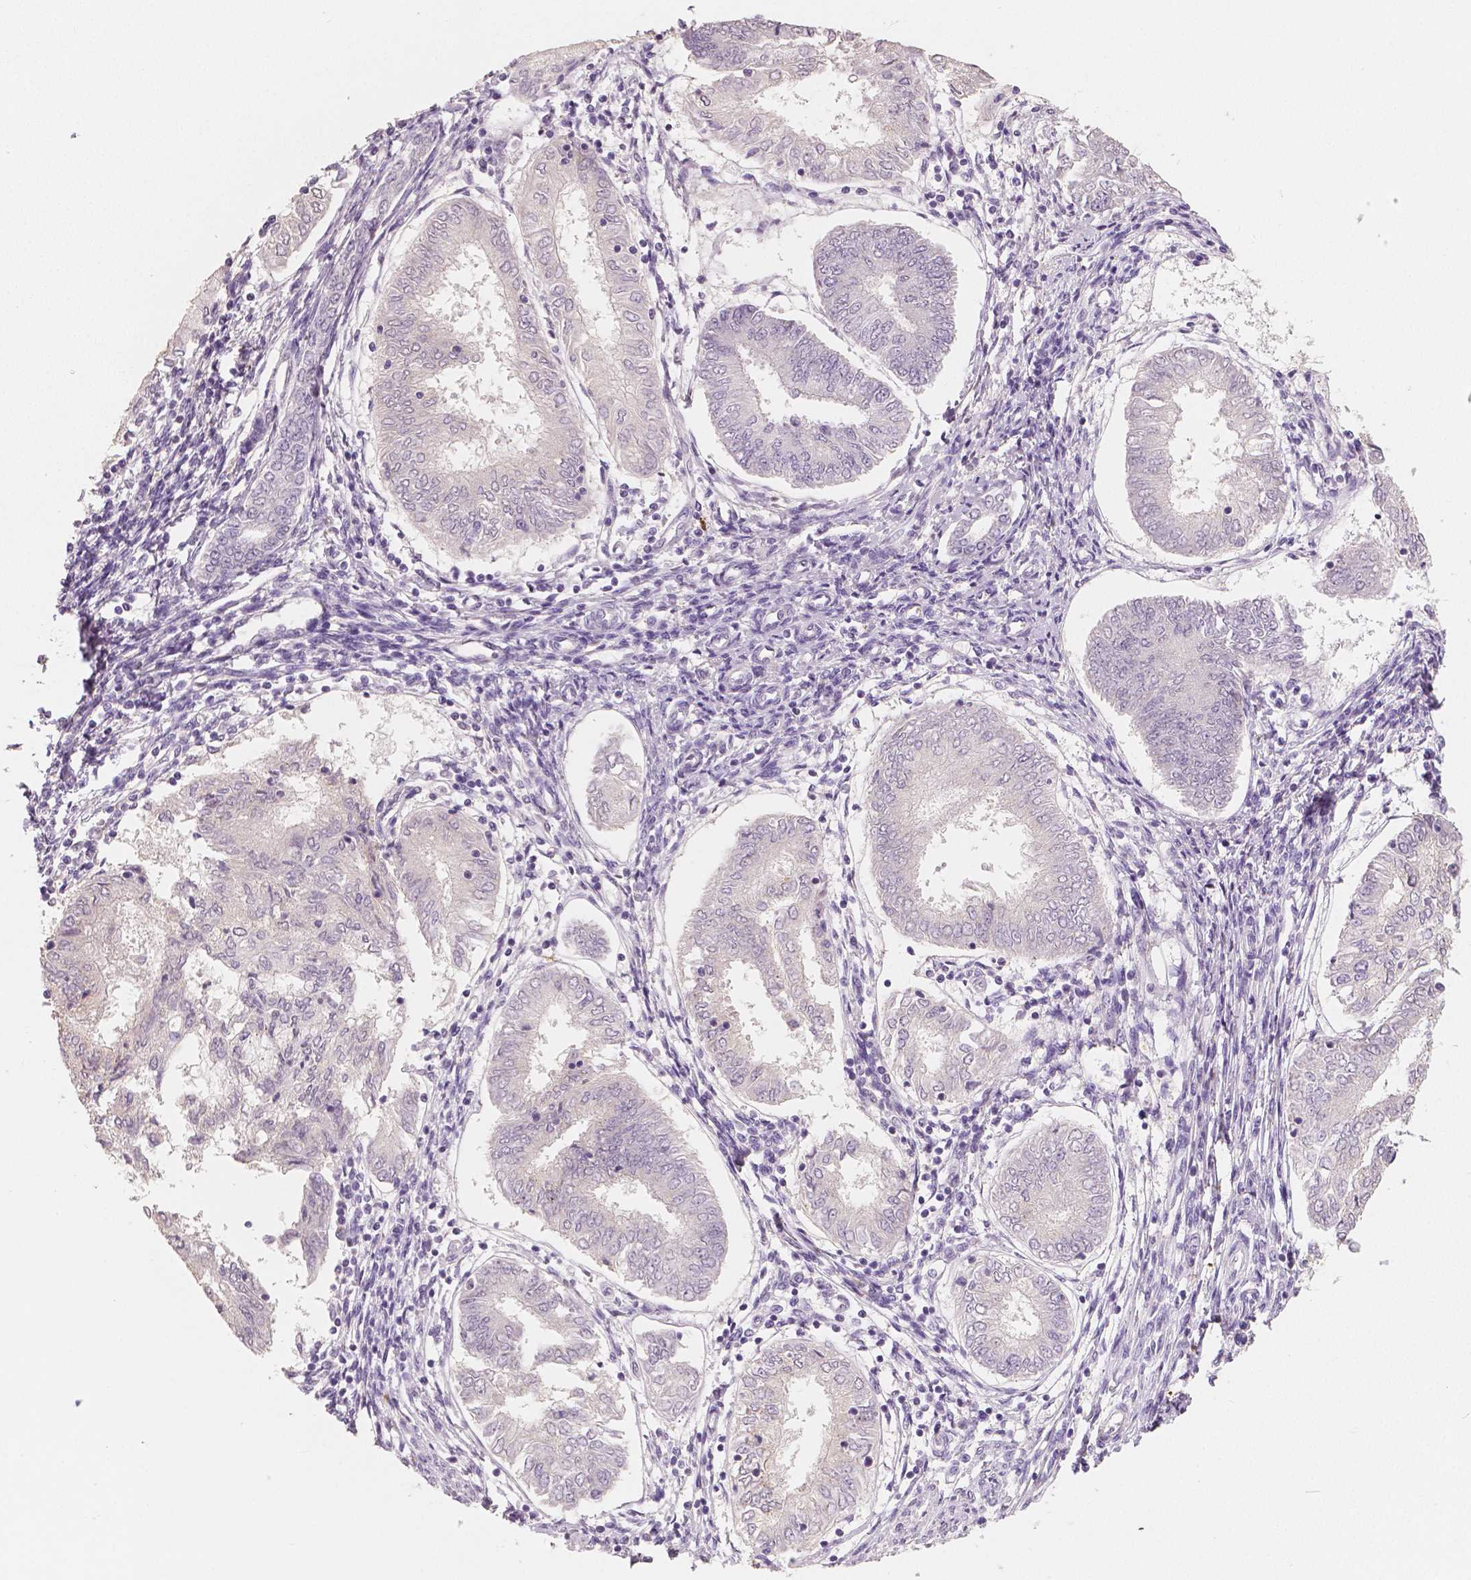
{"staining": {"intensity": "negative", "quantity": "none", "location": "none"}, "tissue": "endometrial cancer", "cell_type": "Tumor cells", "image_type": "cancer", "snomed": [{"axis": "morphology", "description": "Adenocarcinoma, NOS"}, {"axis": "topography", "description": "Endometrium"}], "caption": "There is no significant expression in tumor cells of adenocarcinoma (endometrial).", "gene": "APOA4", "patient": {"sex": "female", "age": 68}}